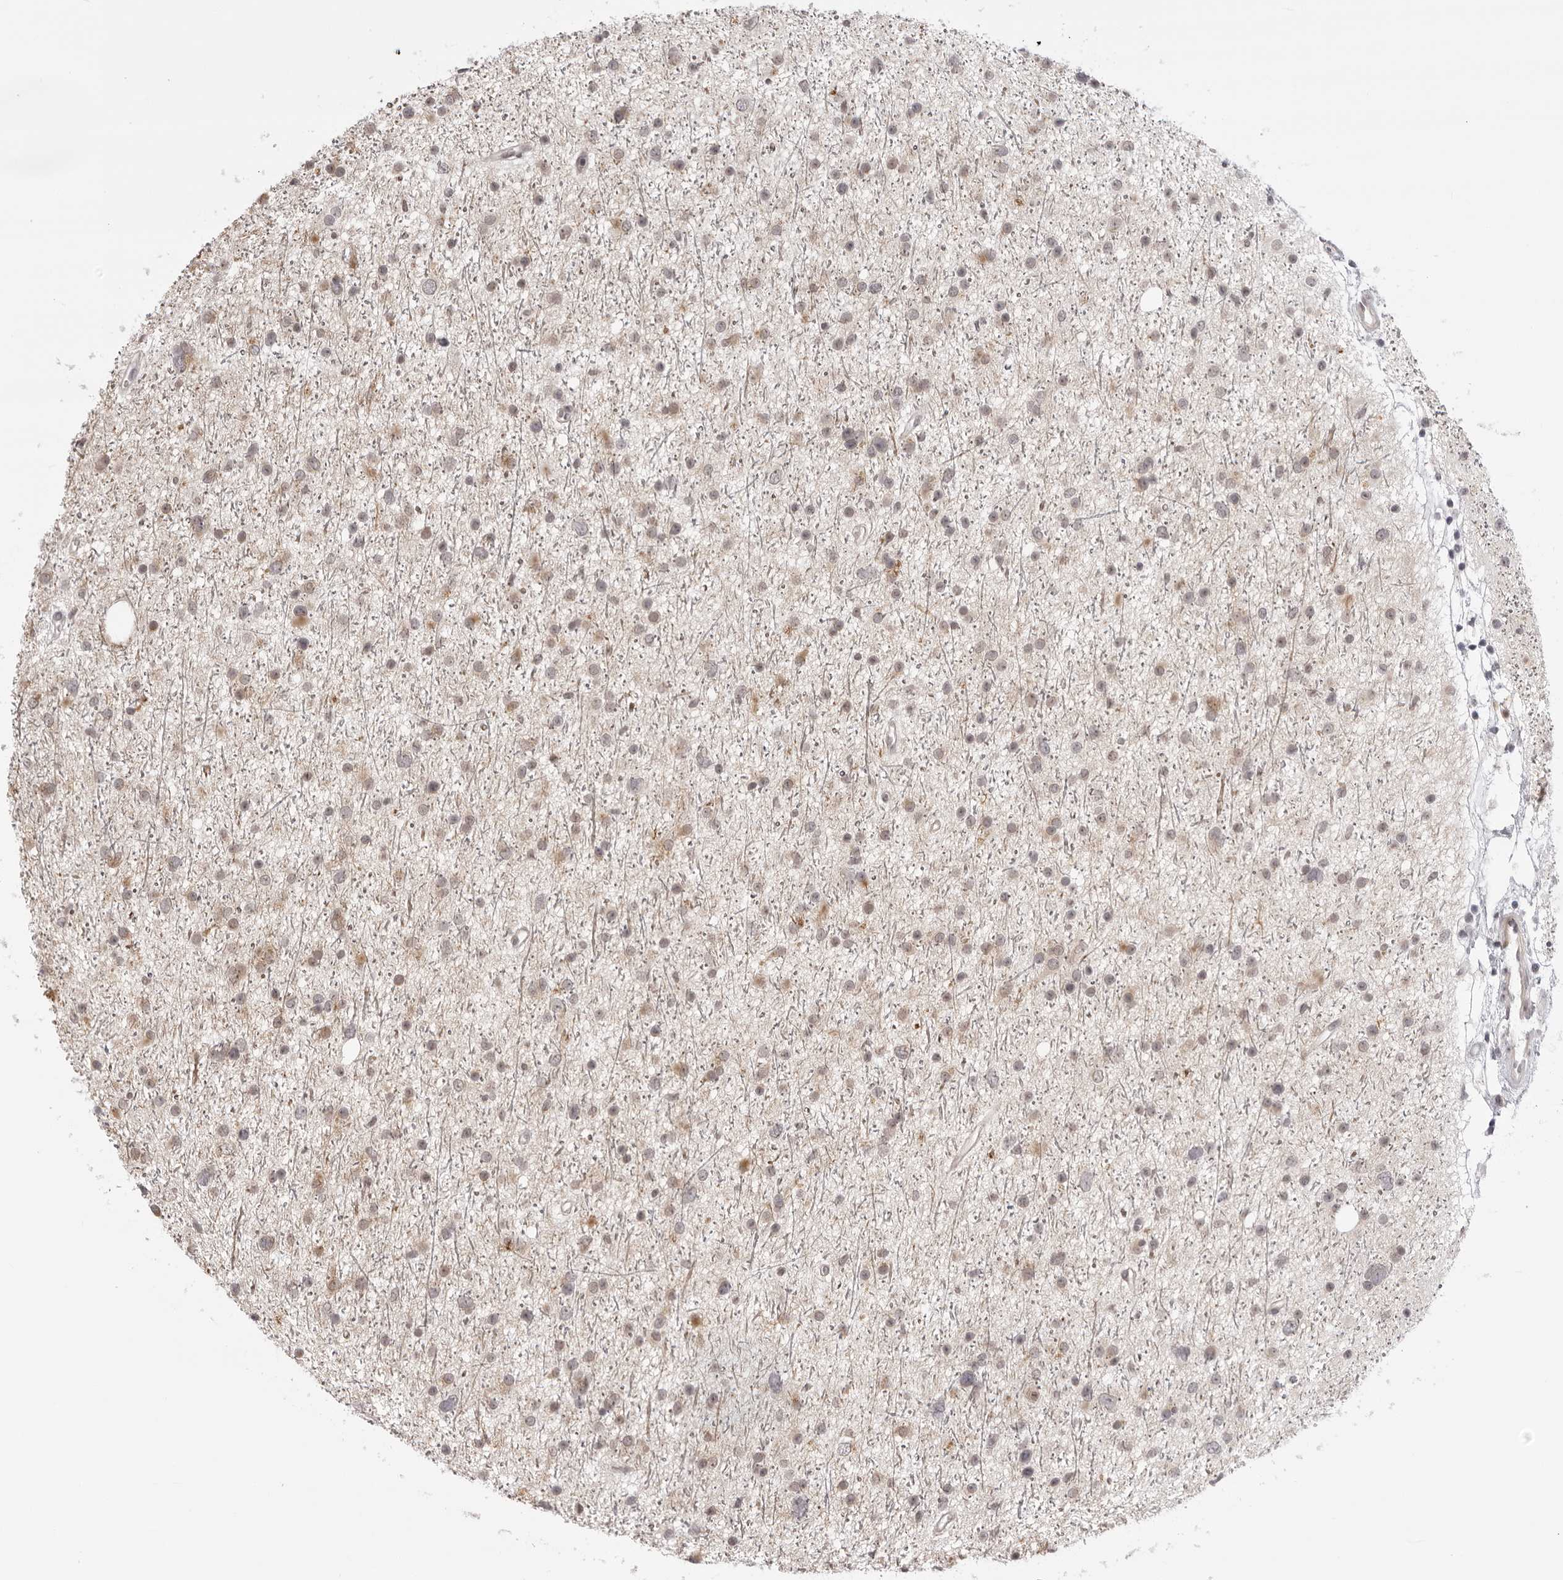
{"staining": {"intensity": "weak", "quantity": ">75%", "location": "cytoplasmic/membranous"}, "tissue": "glioma", "cell_type": "Tumor cells", "image_type": "cancer", "snomed": [{"axis": "morphology", "description": "Glioma, malignant, Low grade"}, {"axis": "topography", "description": "Cerebral cortex"}], "caption": "IHC of low-grade glioma (malignant) displays low levels of weak cytoplasmic/membranous positivity in about >75% of tumor cells.", "gene": "SUGCT", "patient": {"sex": "female", "age": 39}}